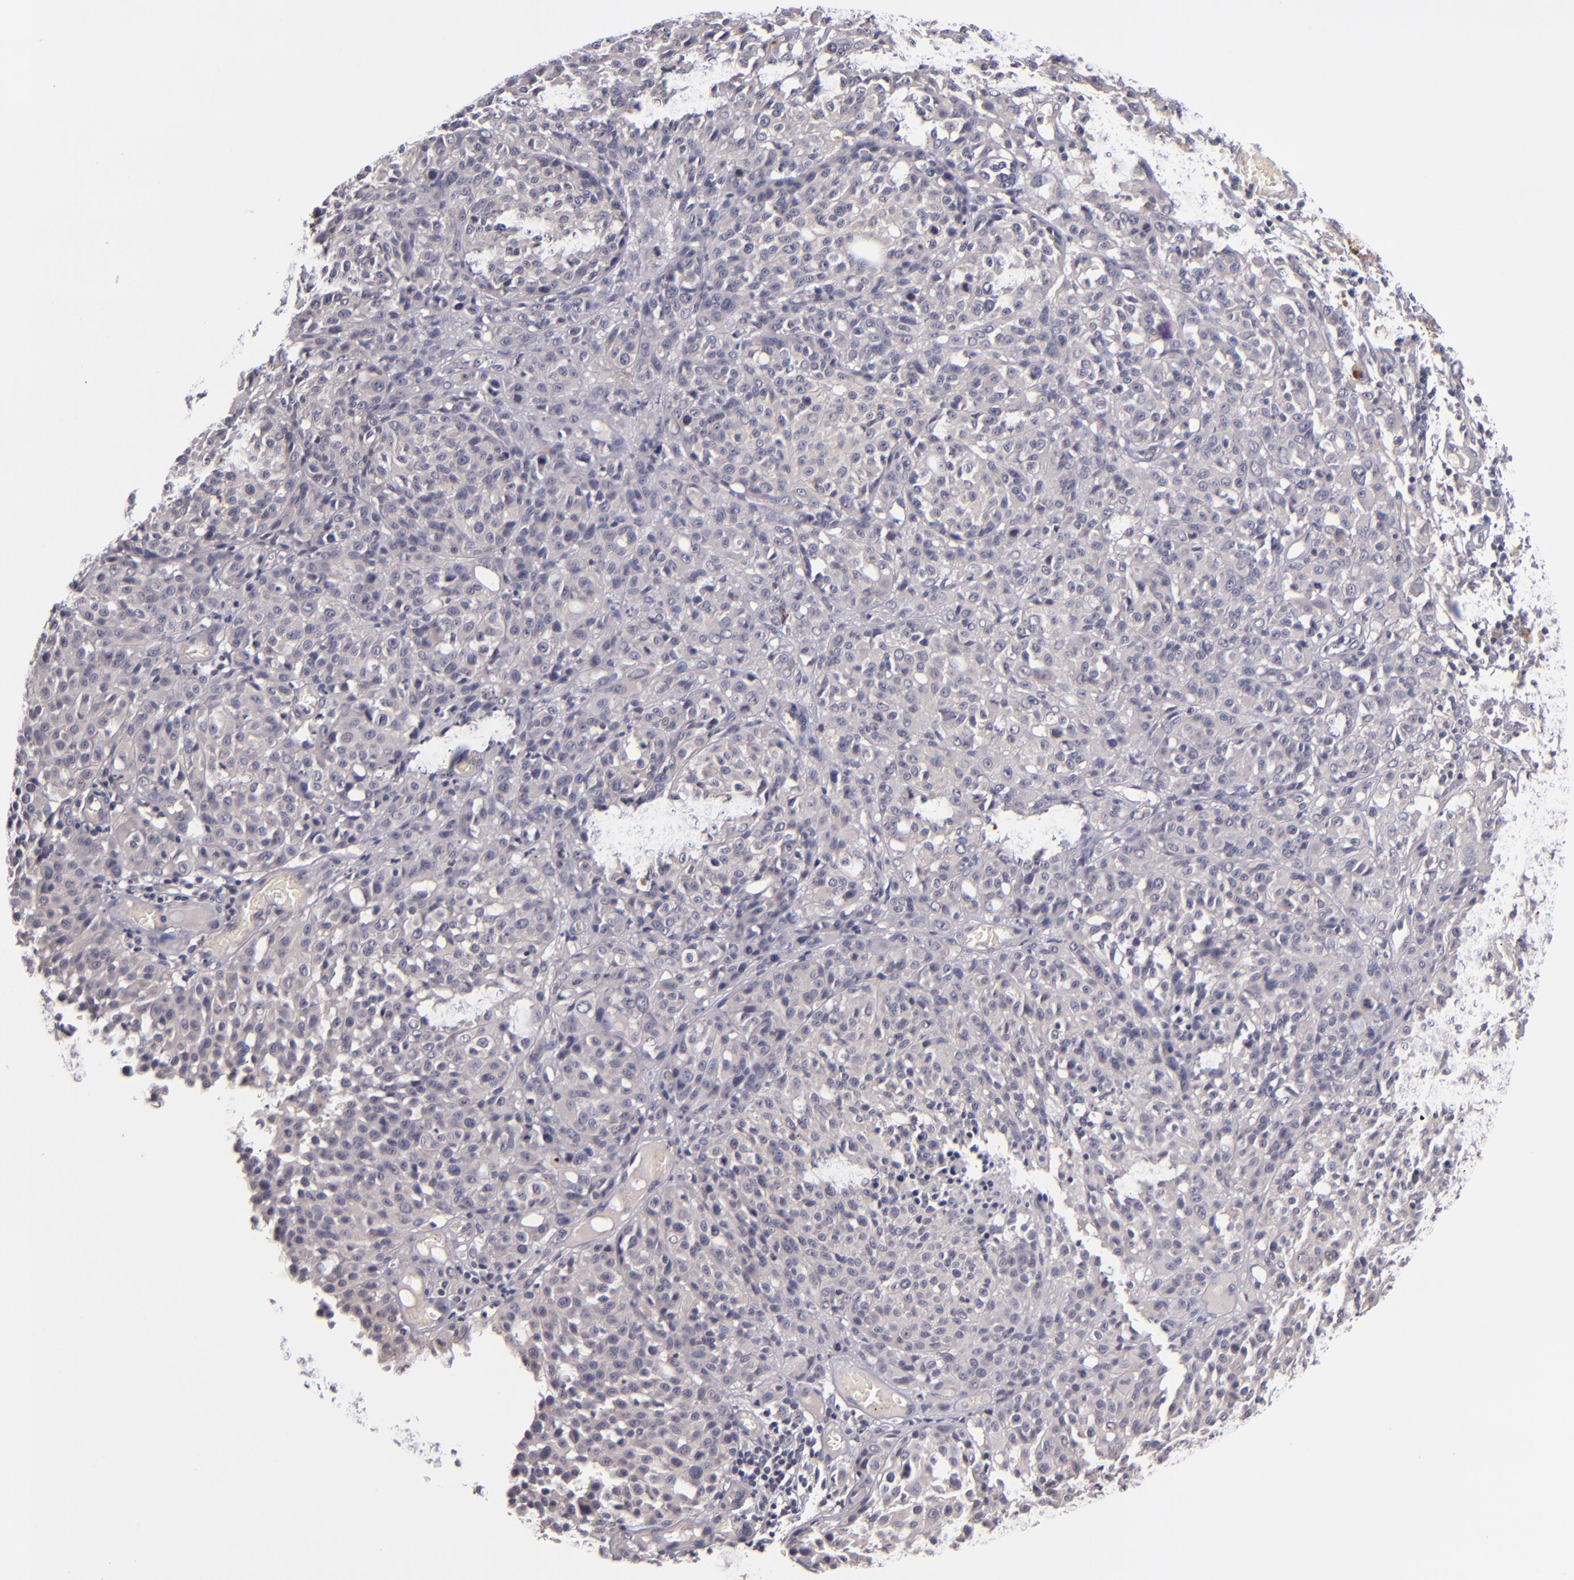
{"staining": {"intensity": "negative", "quantity": "none", "location": "none"}, "tissue": "melanoma", "cell_type": "Tumor cells", "image_type": "cancer", "snomed": [{"axis": "morphology", "description": "Malignant melanoma, NOS"}, {"axis": "topography", "description": "Skin"}], "caption": "Immunohistochemical staining of human malignant melanoma exhibits no significant staining in tumor cells.", "gene": "TSC2", "patient": {"sex": "female", "age": 49}}